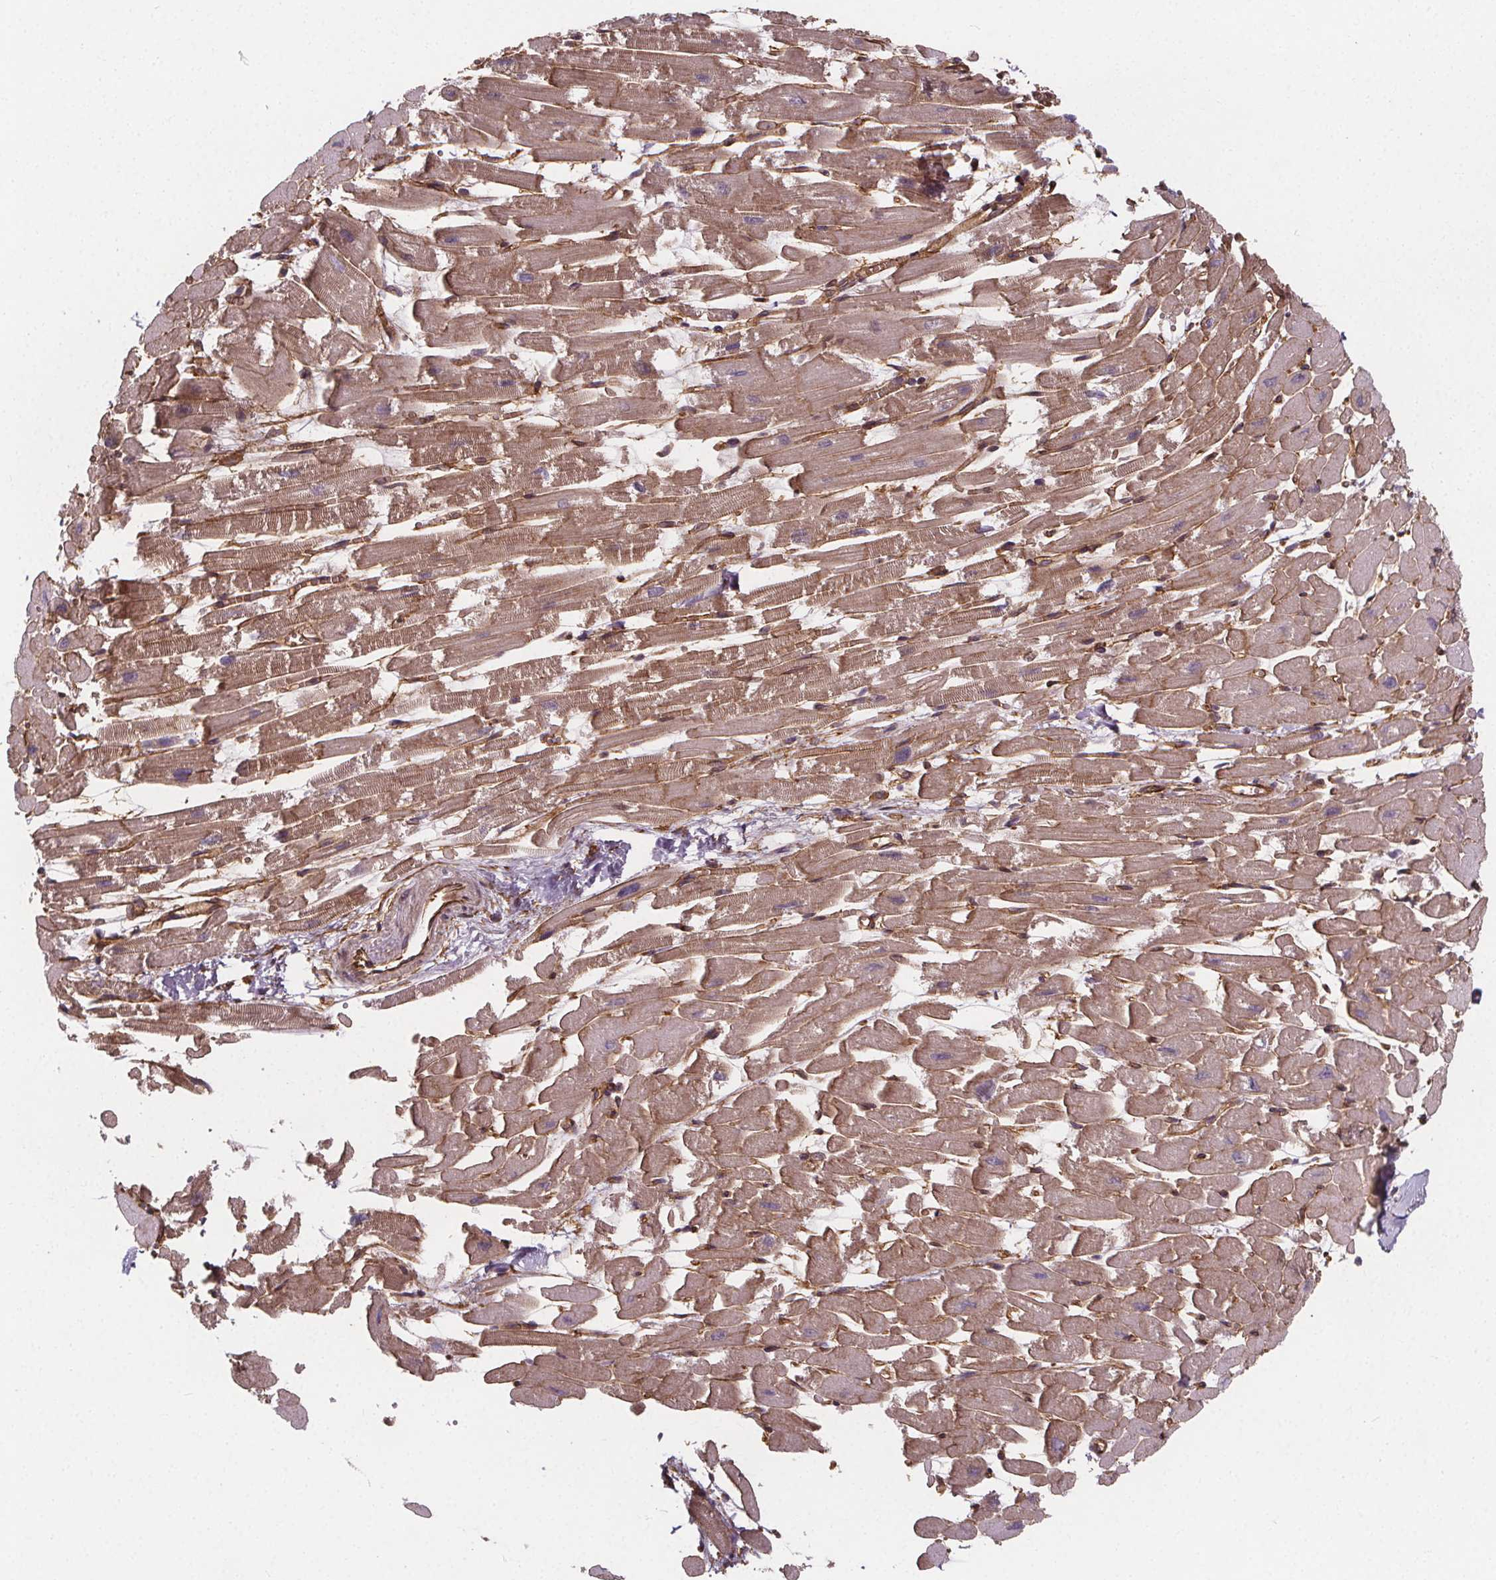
{"staining": {"intensity": "moderate", "quantity": ">75%", "location": "cytoplasmic/membranous"}, "tissue": "heart muscle", "cell_type": "Cardiomyocytes", "image_type": "normal", "snomed": [{"axis": "morphology", "description": "Normal tissue, NOS"}, {"axis": "topography", "description": "Heart"}], "caption": "Heart muscle stained with DAB IHC exhibits medium levels of moderate cytoplasmic/membranous positivity in about >75% of cardiomyocytes.", "gene": "CLINT1", "patient": {"sex": "female", "age": 52}}